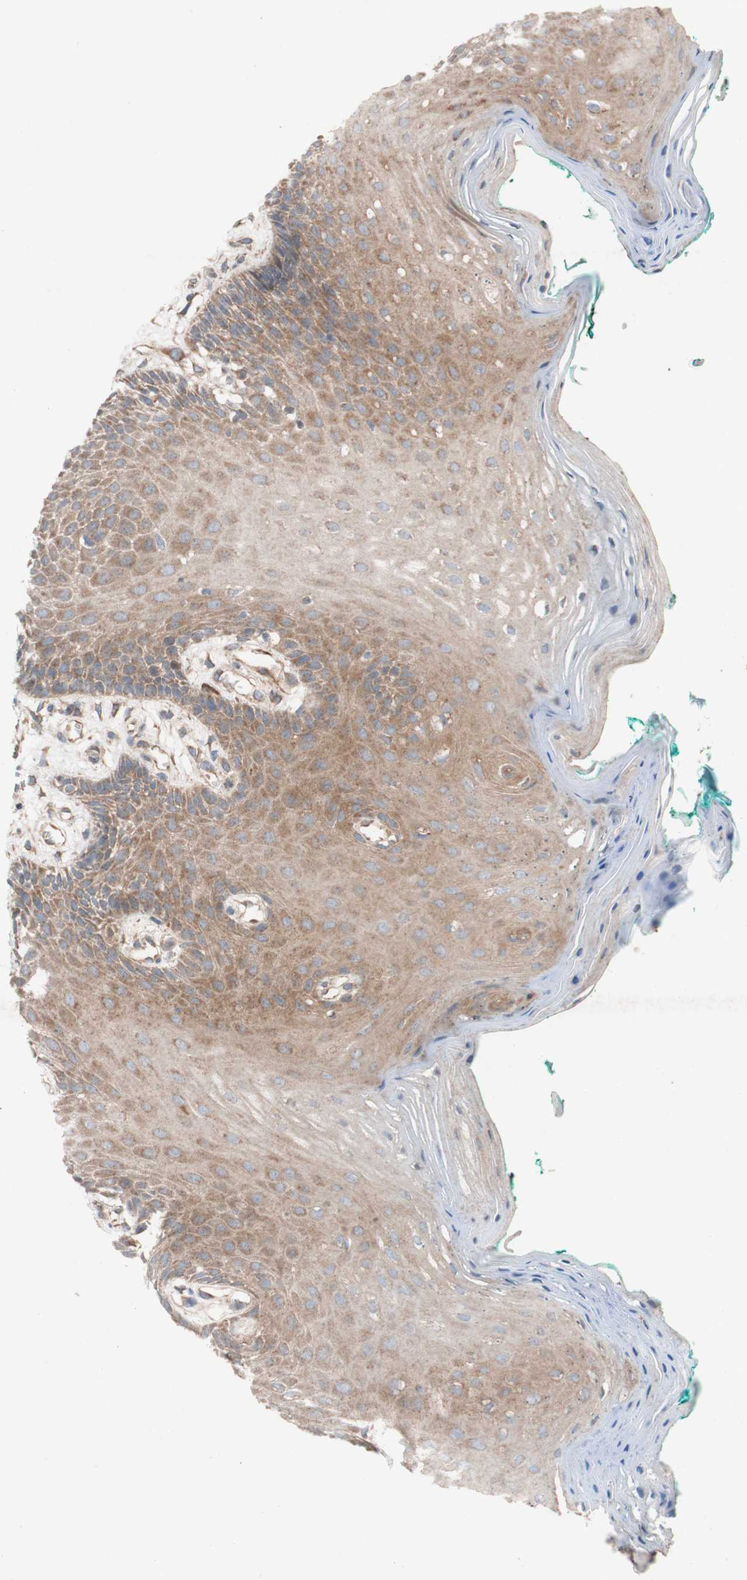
{"staining": {"intensity": "moderate", "quantity": ">75%", "location": "cytoplasmic/membranous"}, "tissue": "oral mucosa", "cell_type": "Squamous epithelial cells", "image_type": "normal", "snomed": [{"axis": "morphology", "description": "Normal tissue, NOS"}, {"axis": "topography", "description": "Skeletal muscle"}, {"axis": "topography", "description": "Oral tissue"}, {"axis": "topography", "description": "Peripheral nerve tissue"}], "caption": "Immunohistochemistry image of benign human oral mucosa stained for a protein (brown), which reveals medium levels of moderate cytoplasmic/membranous staining in approximately >75% of squamous epithelial cells.", "gene": "TST", "patient": {"sex": "female", "age": 84}}